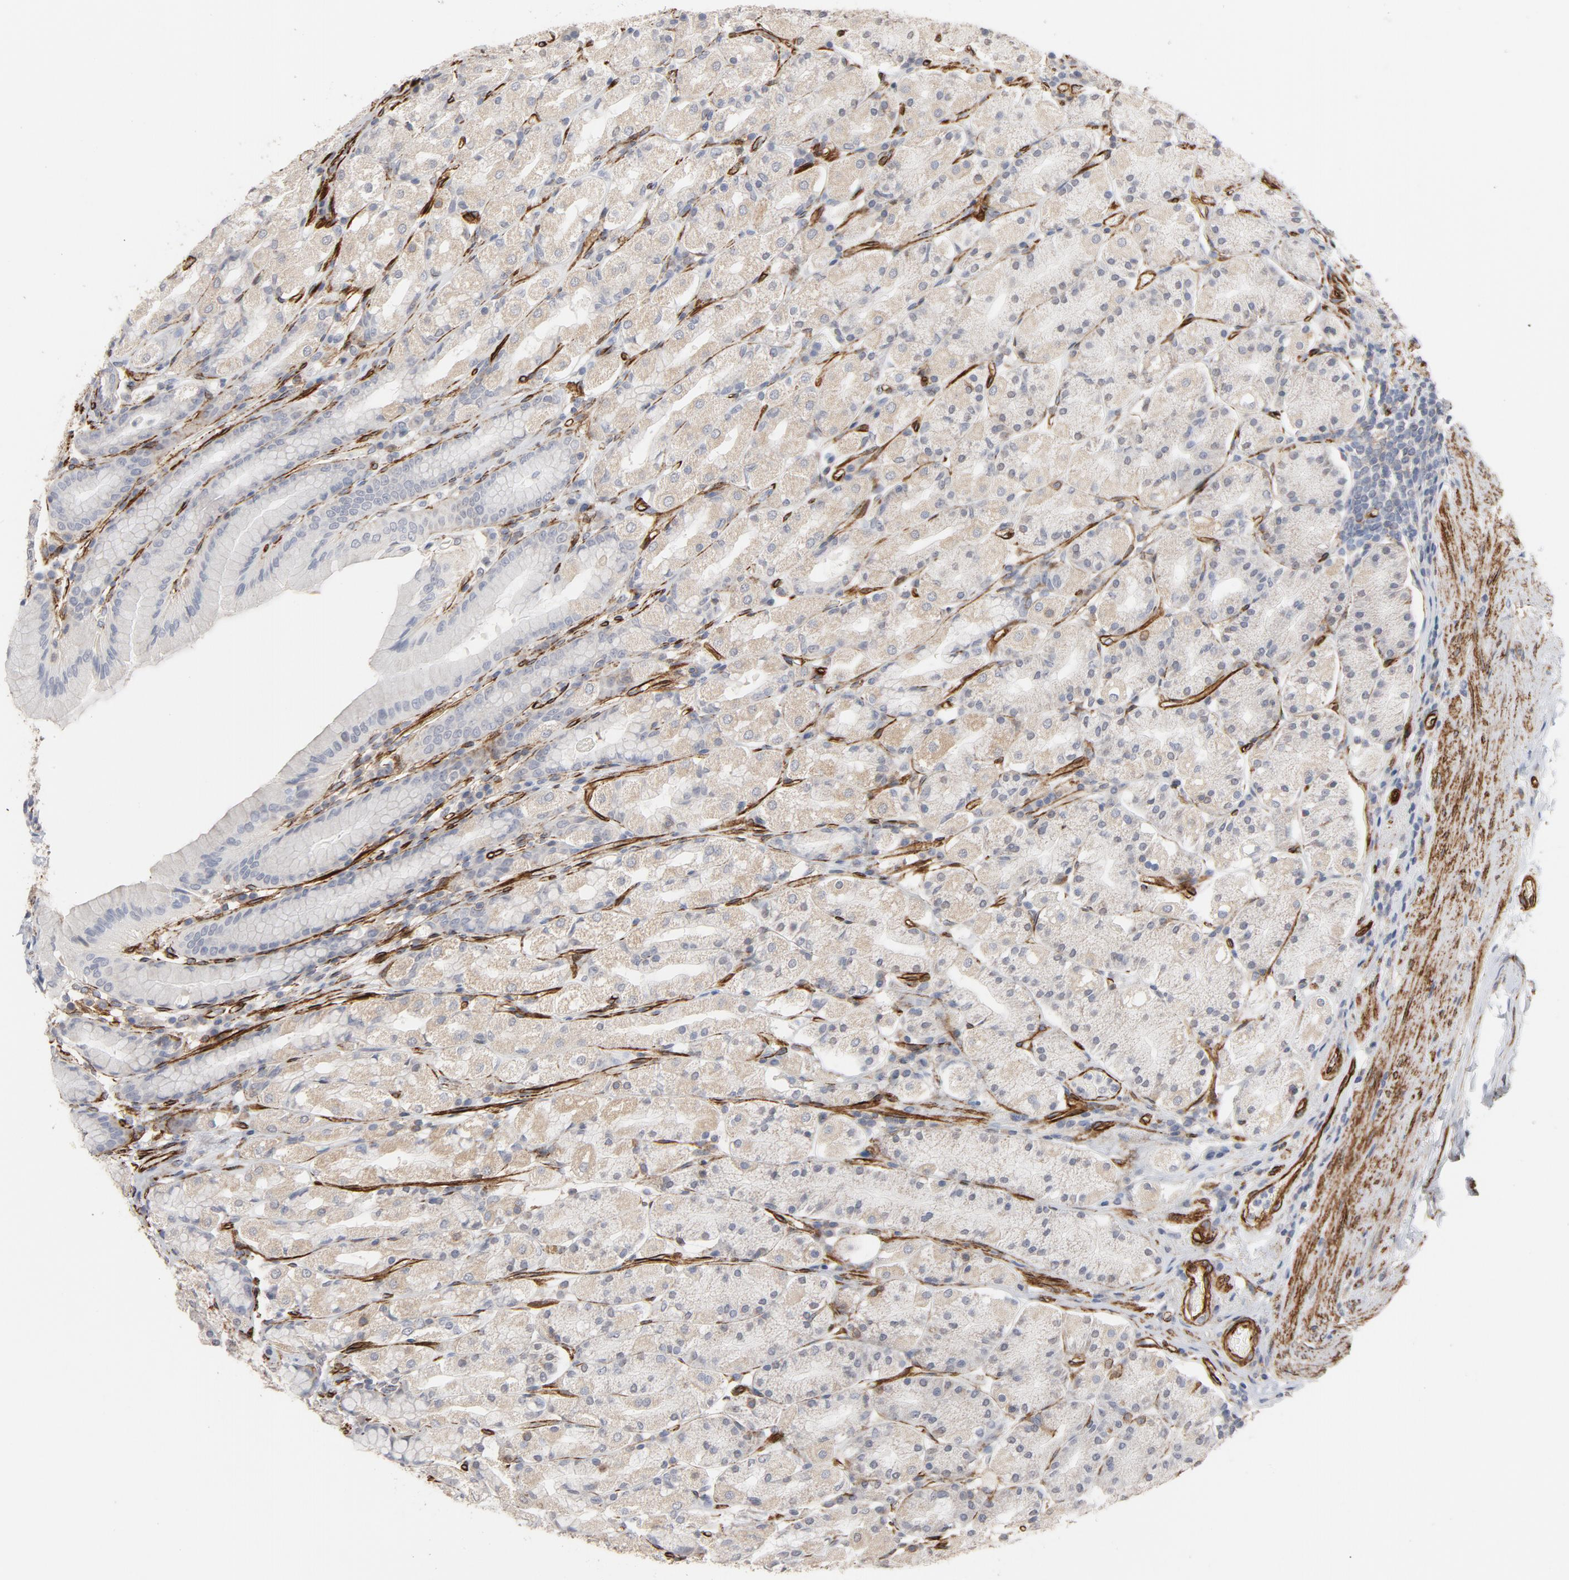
{"staining": {"intensity": "weak", "quantity": "25%-75%", "location": "cytoplasmic/membranous"}, "tissue": "stomach", "cell_type": "Glandular cells", "image_type": "normal", "snomed": [{"axis": "morphology", "description": "Normal tissue, NOS"}, {"axis": "topography", "description": "Stomach, upper"}], "caption": "Immunohistochemical staining of normal human stomach reveals 25%-75% levels of weak cytoplasmic/membranous protein staining in approximately 25%-75% of glandular cells.", "gene": "GNG2", "patient": {"sex": "male", "age": 68}}